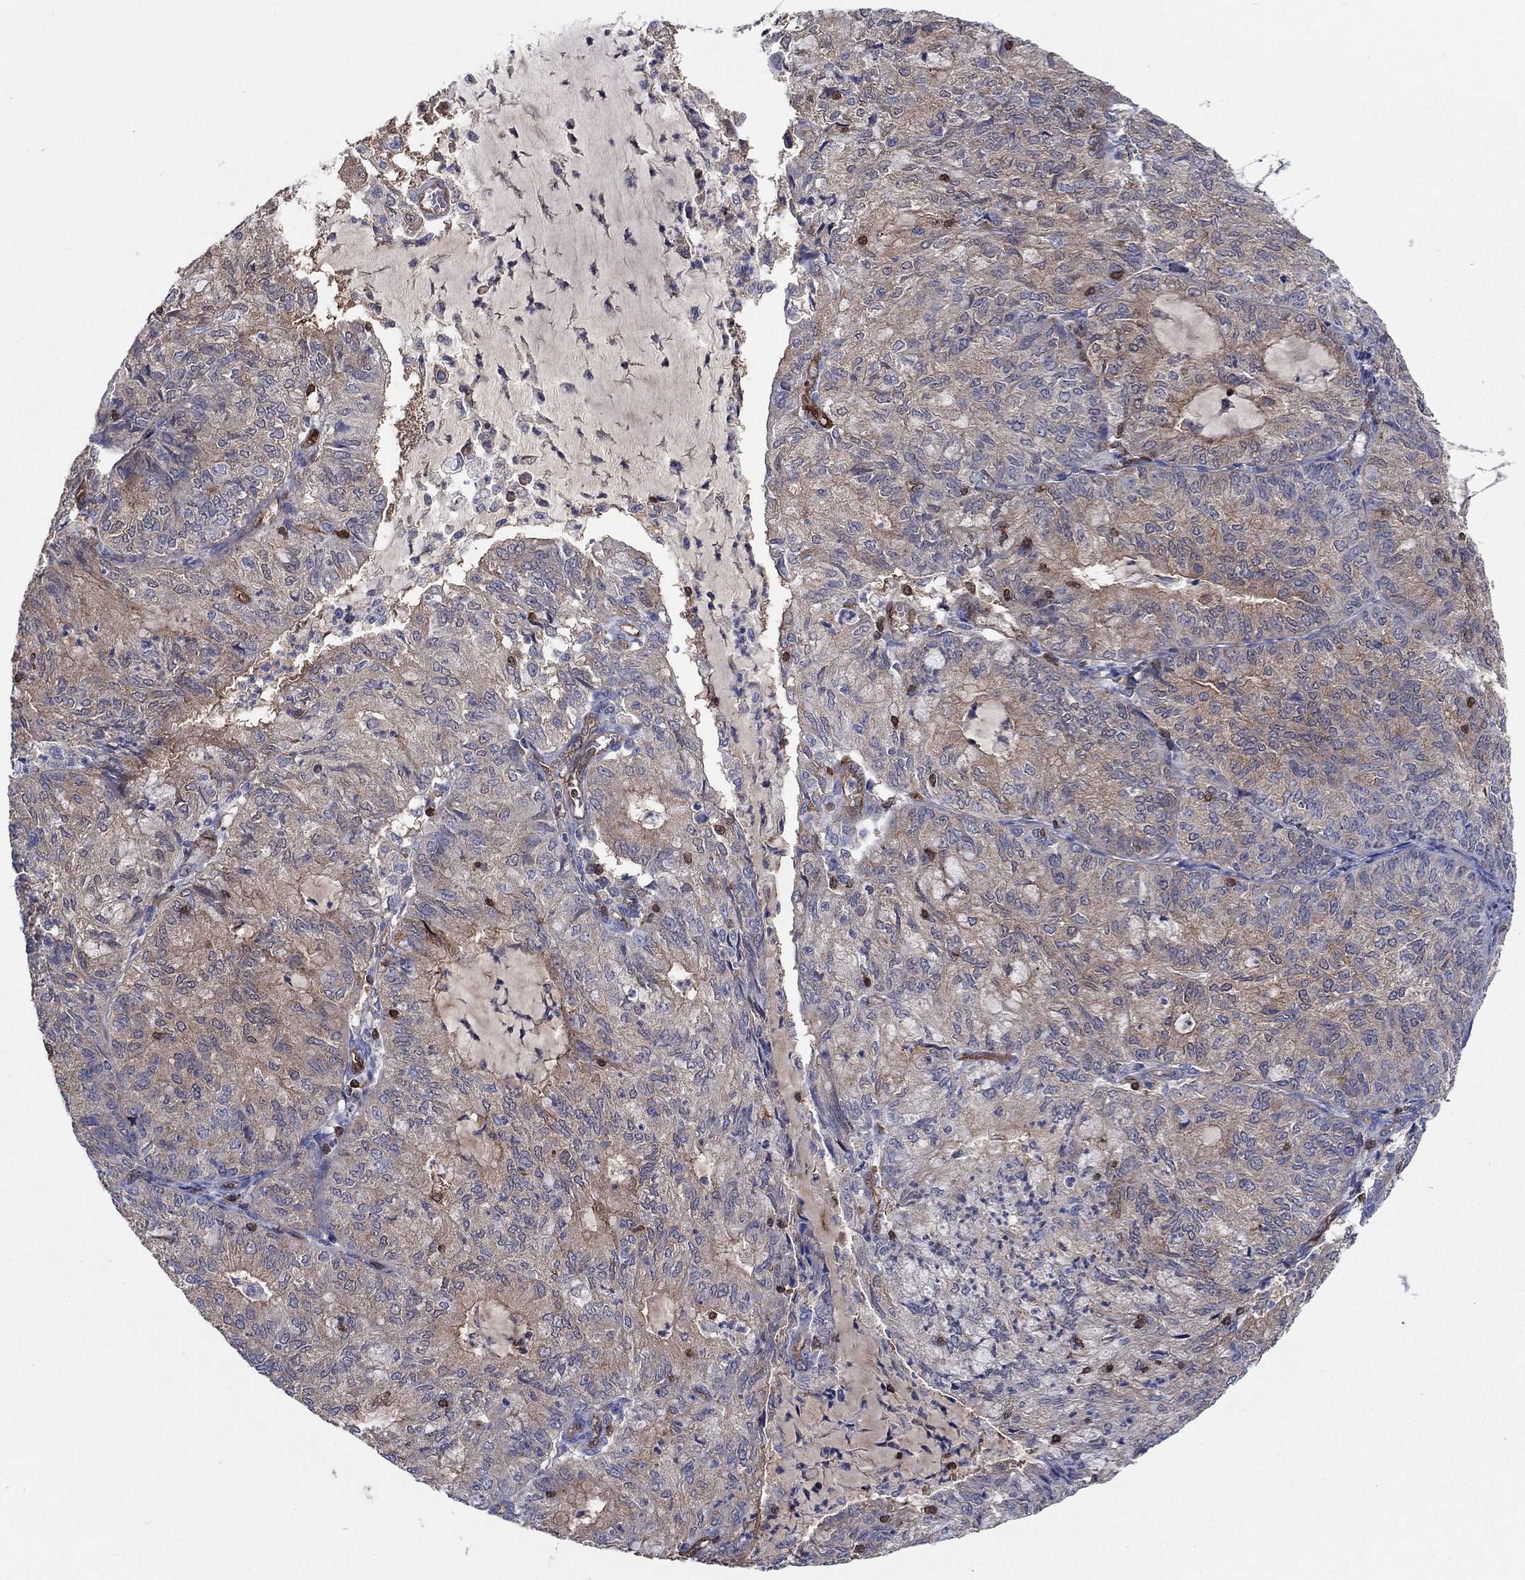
{"staining": {"intensity": "weak", "quantity": "25%-75%", "location": "cytoplasmic/membranous"}, "tissue": "endometrial cancer", "cell_type": "Tumor cells", "image_type": "cancer", "snomed": [{"axis": "morphology", "description": "Adenocarcinoma, NOS"}, {"axis": "topography", "description": "Endometrium"}], "caption": "Protein staining of endometrial cancer (adenocarcinoma) tissue exhibits weak cytoplasmic/membranous positivity in about 25%-75% of tumor cells. The staining was performed using DAB to visualize the protein expression in brown, while the nuclei were stained in blue with hematoxylin (Magnification: 20x).", "gene": "AGFG2", "patient": {"sex": "female", "age": 82}}